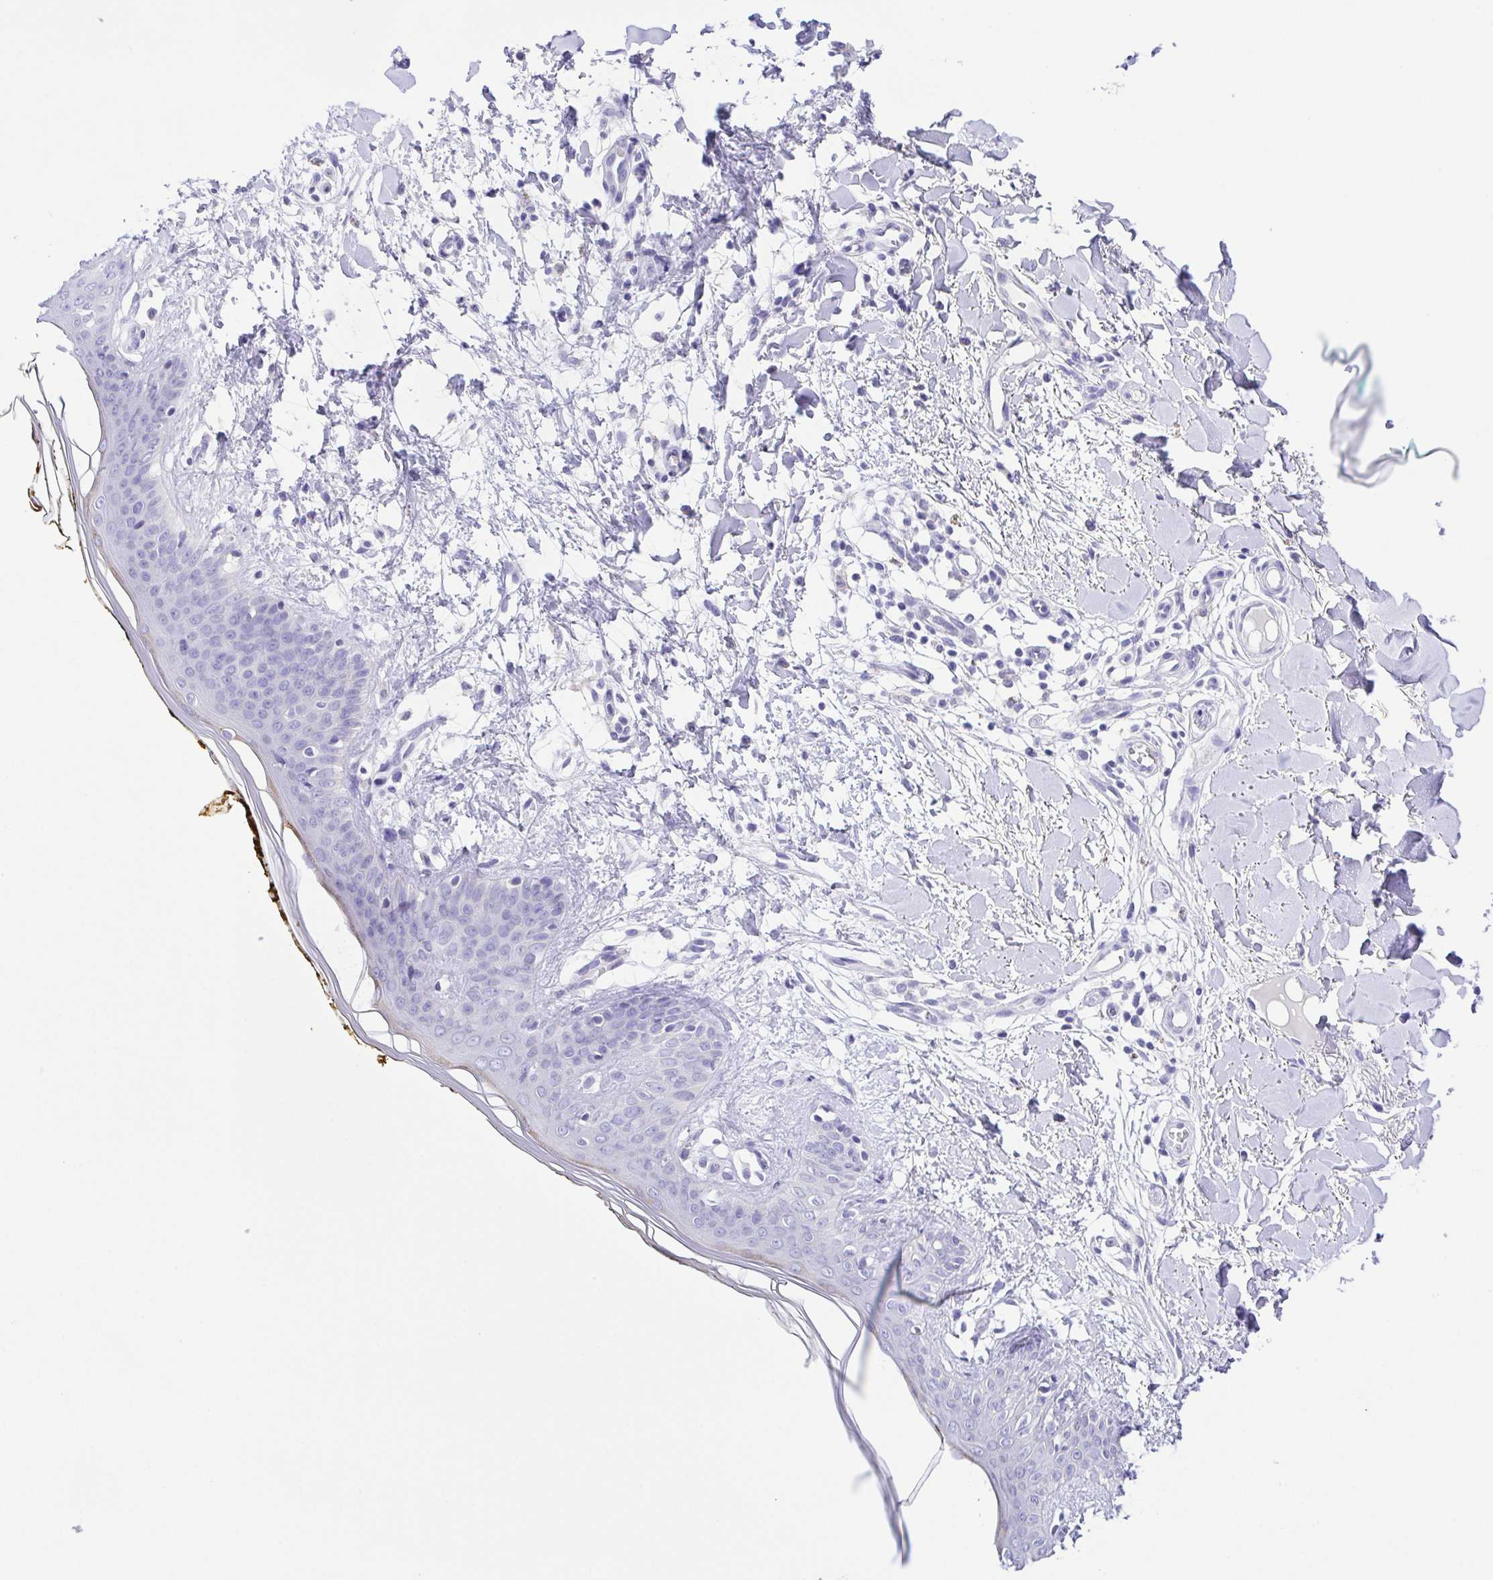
{"staining": {"intensity": "negative", "quantity": "none", "location": "none"}, "tissue": "skin", "cell_type": "Fibroblasts", "image_type": "normal", "snomed": [{"axis": "morphology", "description": "Normal tissue, NOS"}, {"axis": "topography", "description": "Skin"}], "caption": "Micrograph shows no protein staining in fibroblasts of benign skin. (DAB (3,3'-diaminobenzidine) IHC with hematoxylin counter stain).", "gene": "CD72", "patient": {"sex": "female", "age": 34}}